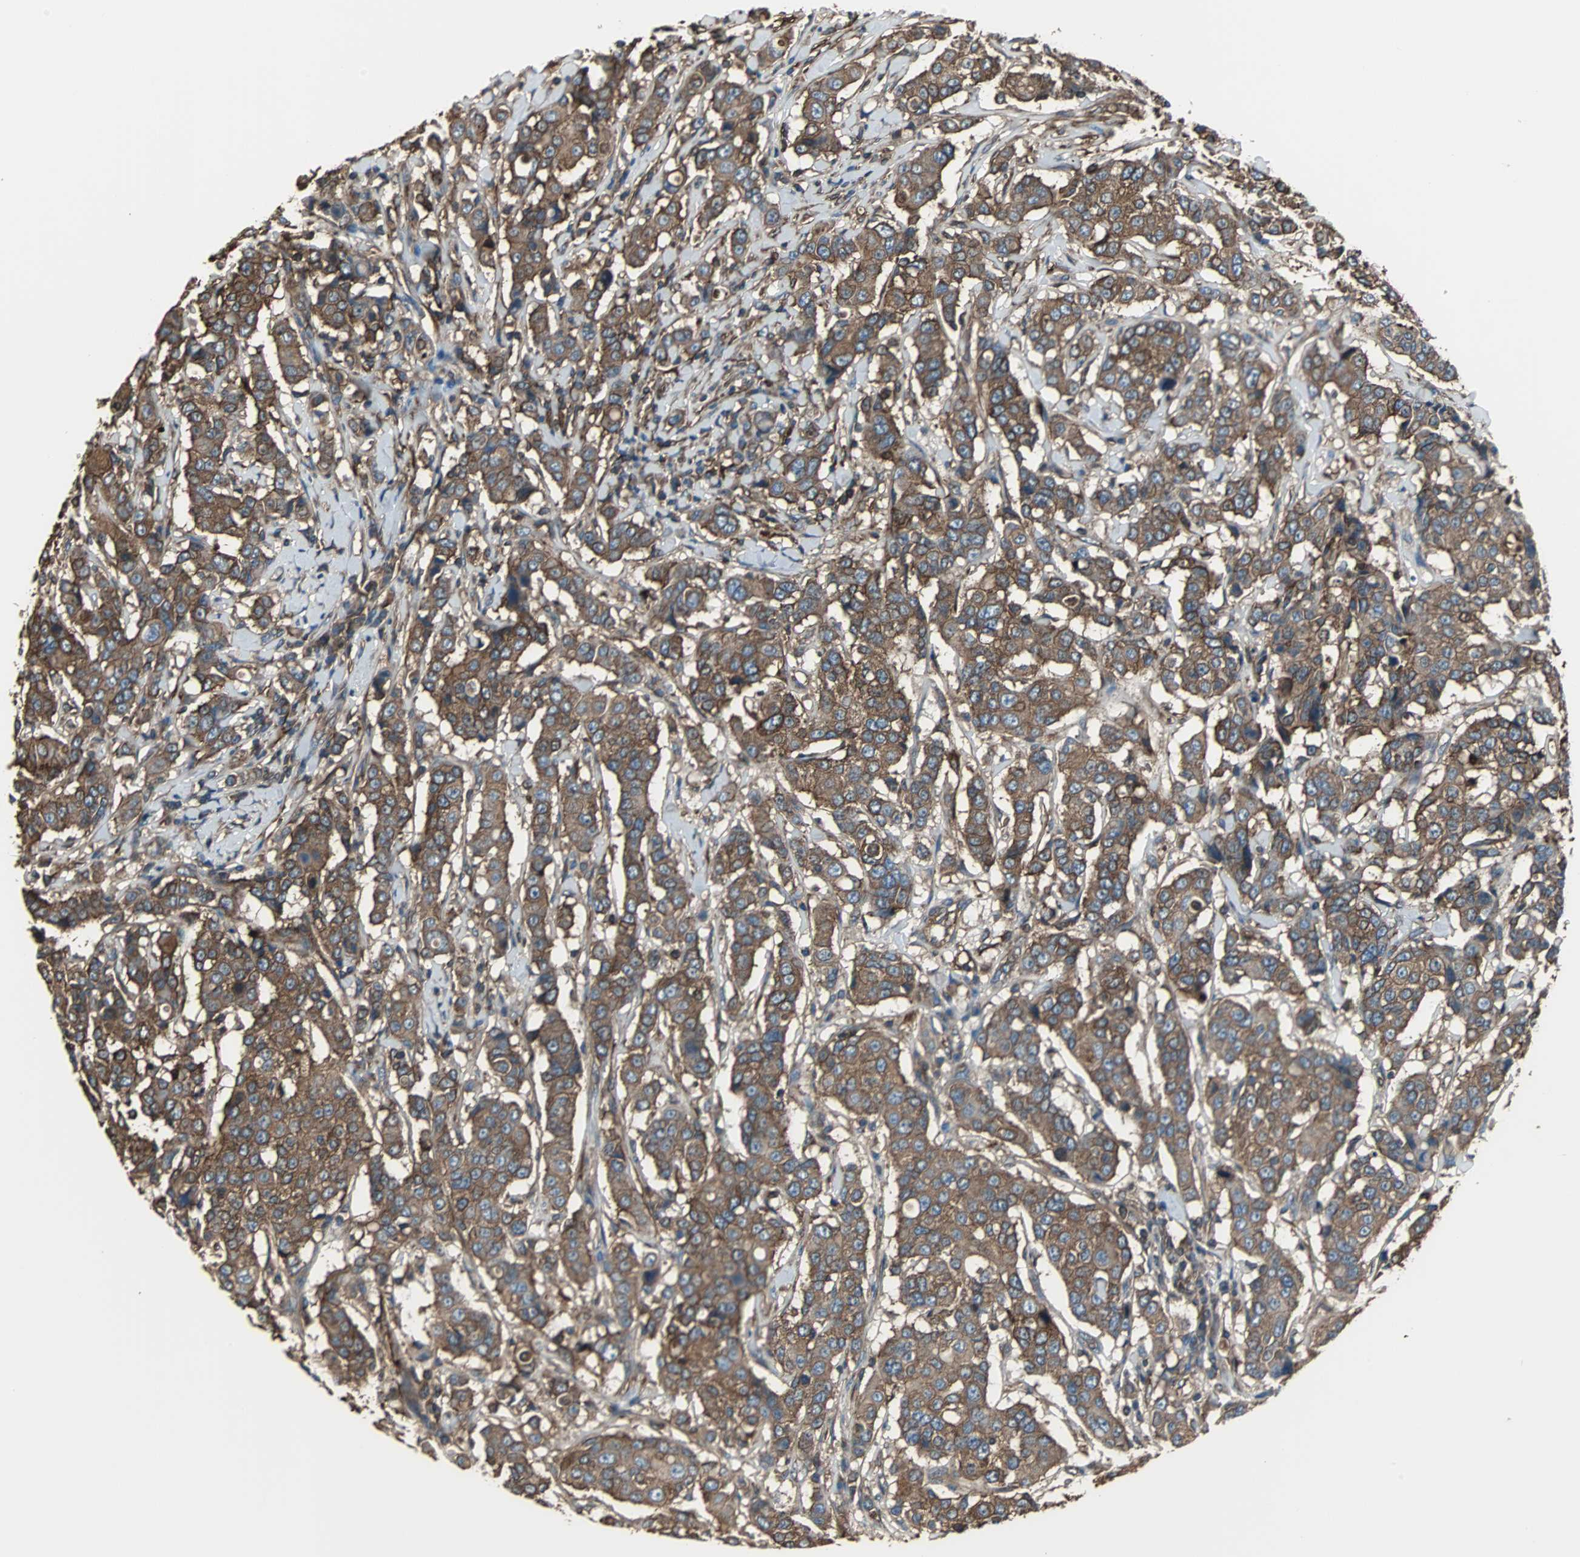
{"staining": {"intensity": "strong", "quantity": ">75%", "location": "cytoplasmic/membranous"}, "tissue": "breast cancer", "cell_type": "Tumor cells", "image_type": "cancer", "snomed": [{"axis": "morphology", "description": "Duct carcinoma"}, {"axis": "topography", "description": "Breast"}], "caption": "Breast invasive ductal carcinoma tissue displays strong cytoplasmic/membranous positivity in approximately >75% of tumor cells, visualized by immunohistochemistry. Nuclei are stained in blue.", "gene": "ACTN1", "patient": {"sex": "female", "age": 27}}